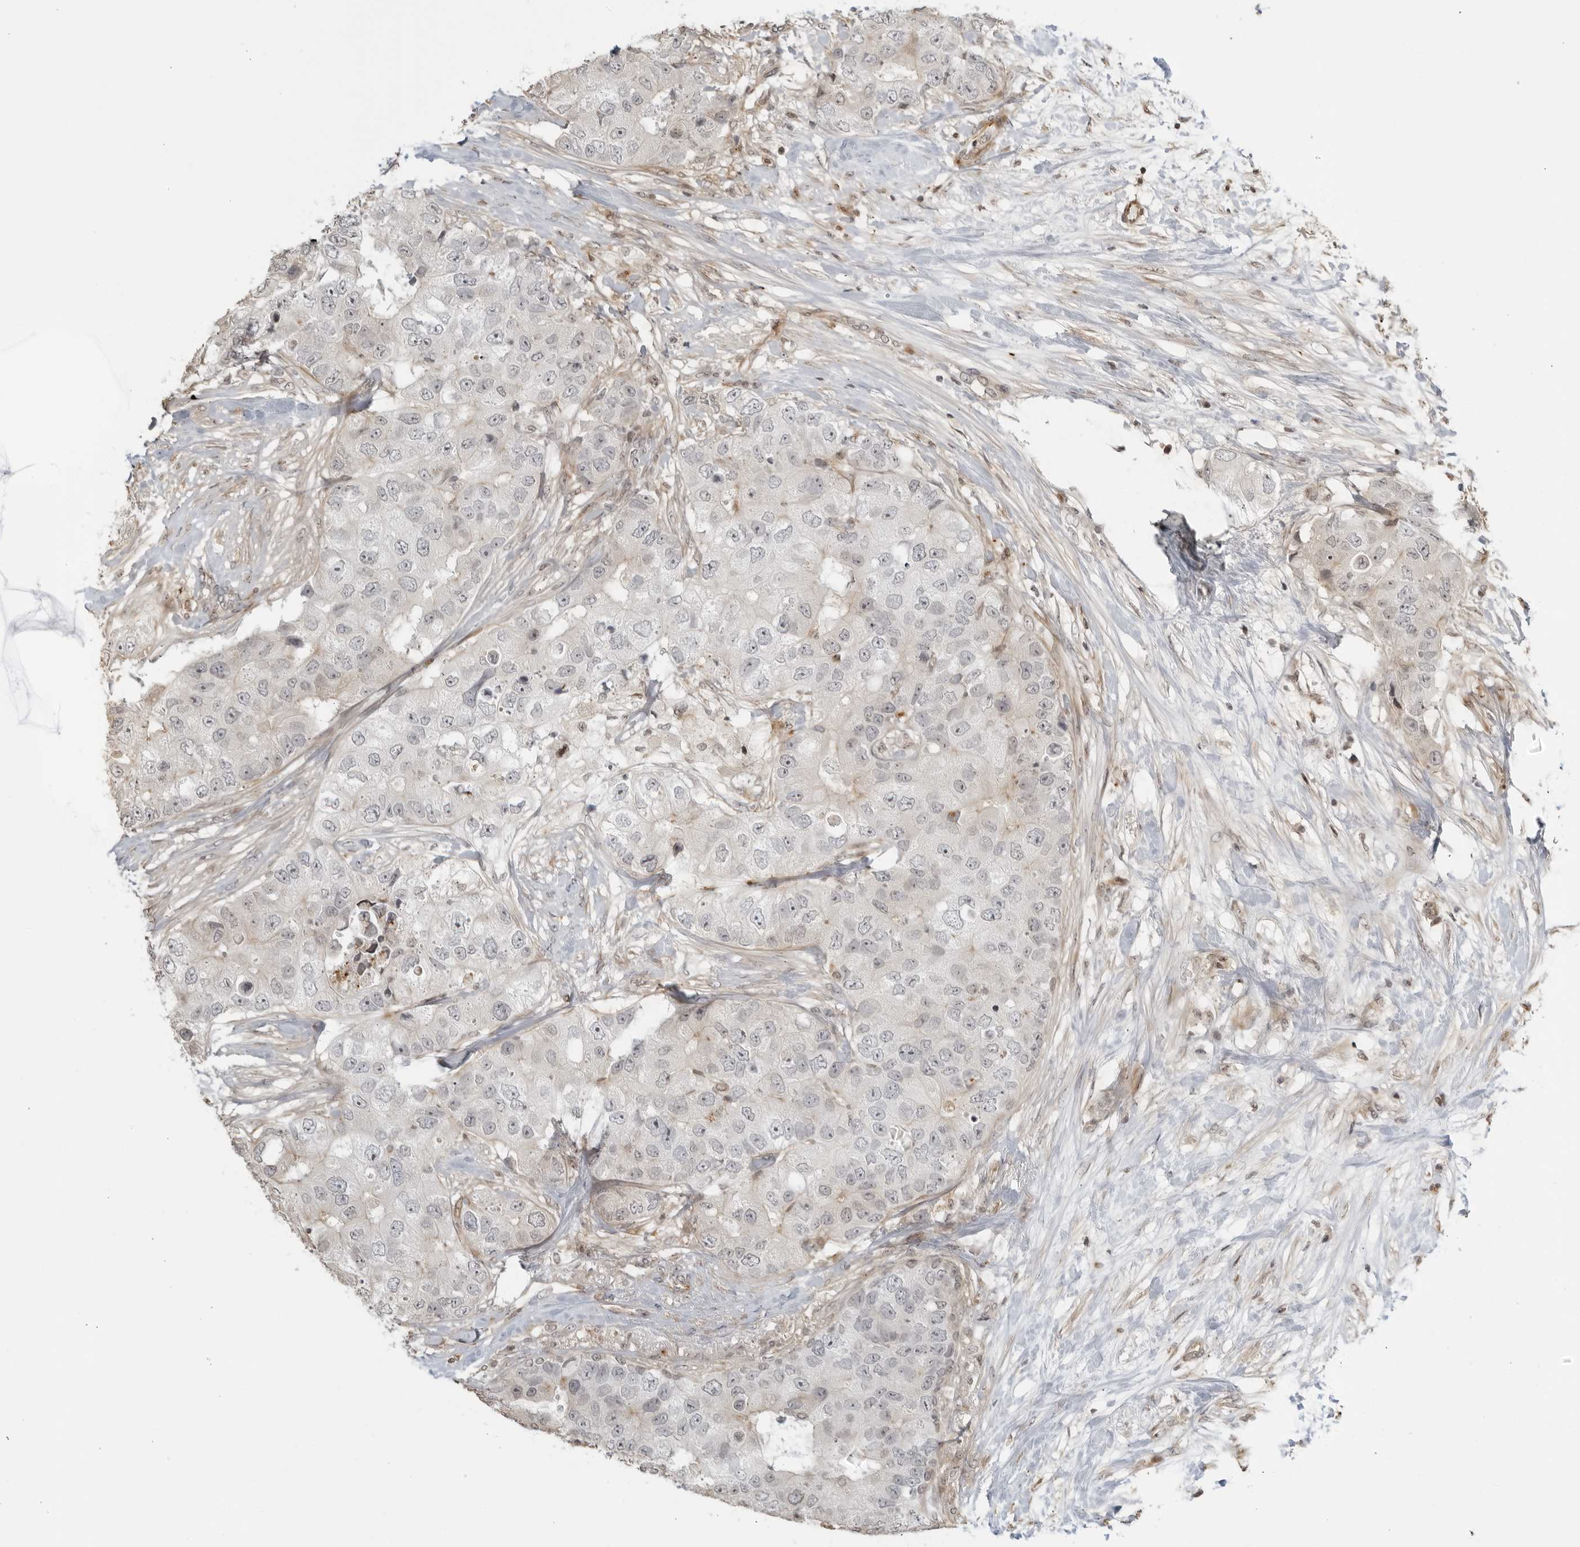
{"staining": {"intensity": "negative", "quantity": "none", "location": "none"}, "tissue": "breast cancer", "cell_type": "Tumor cells", "image_type": "cancer", "snomed": [{"axis": "morphology", "description": "Duct carcinoma"}, {"axis": "topography", "description": "Breast"}], "caption": "DAB (3,3'-diaminobenzidine) immunohistochemical staining of human breast invasive ductal carcinoma shows no significant expression in tumor cells. (Immunohistochemistry (ihc), brightfield microscopy, high magnification).", "gene": "TCF21", "patient": {"sex": "female", "age": 62}}